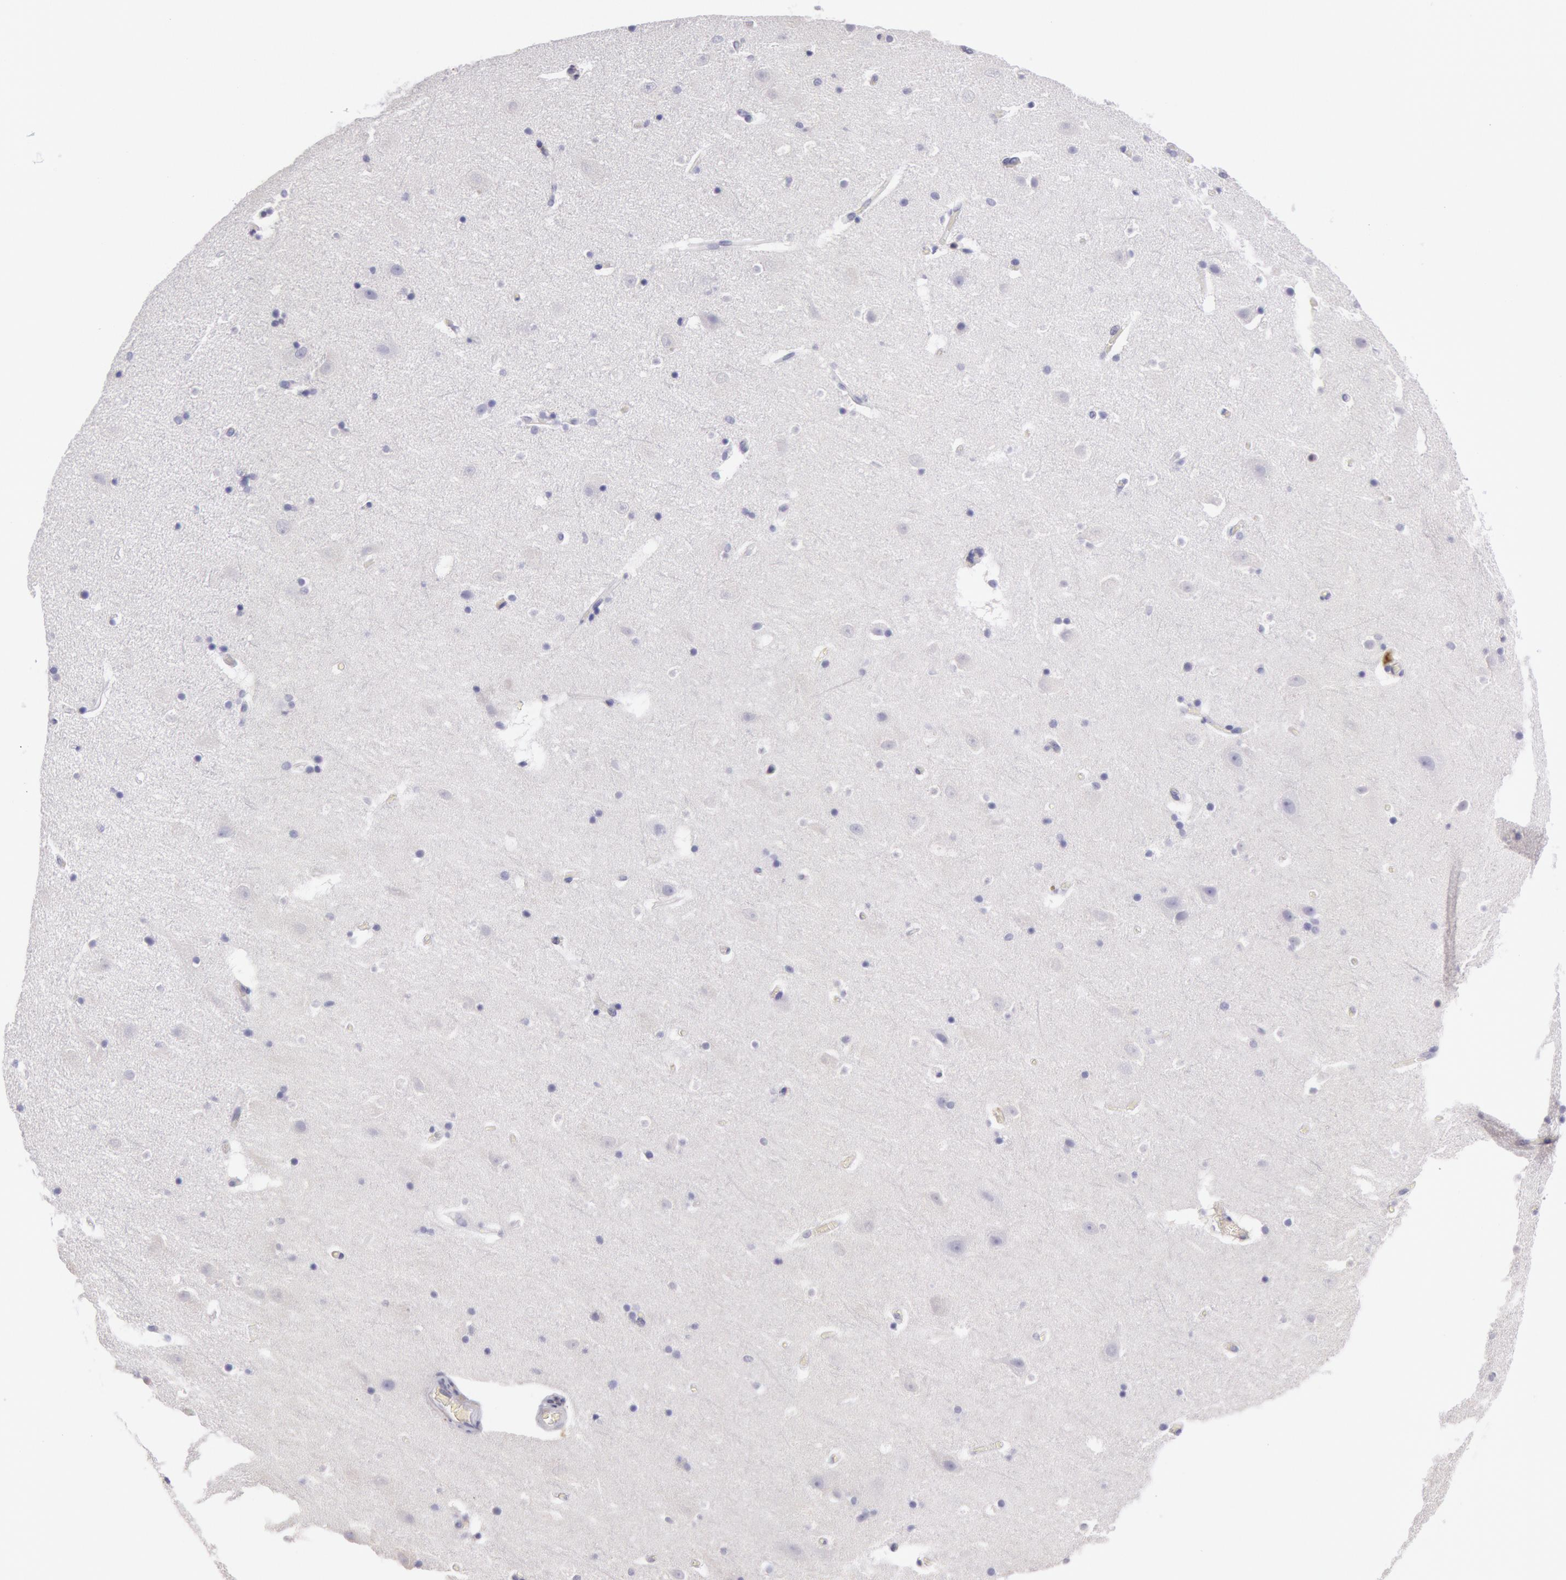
{"staining": {"intensity": "negative", "quantity": "none", "location": "none"}, "tissue": "hippocampus", "cell_type": "Glial cells", "image_type": "normal", "snomed": [{"axis": "morphology", "description": "Normal tissue, NOS"}, {"axis": "topography", "description": "Hippocampus"}], "caption": "Immunohistochemistry photomicrograph of normal hippocampus stained for a protein (brown), which displays no expression in glial cells.", "gene": "RAB27A", "patient": {"sex": "male", "age": 45}}